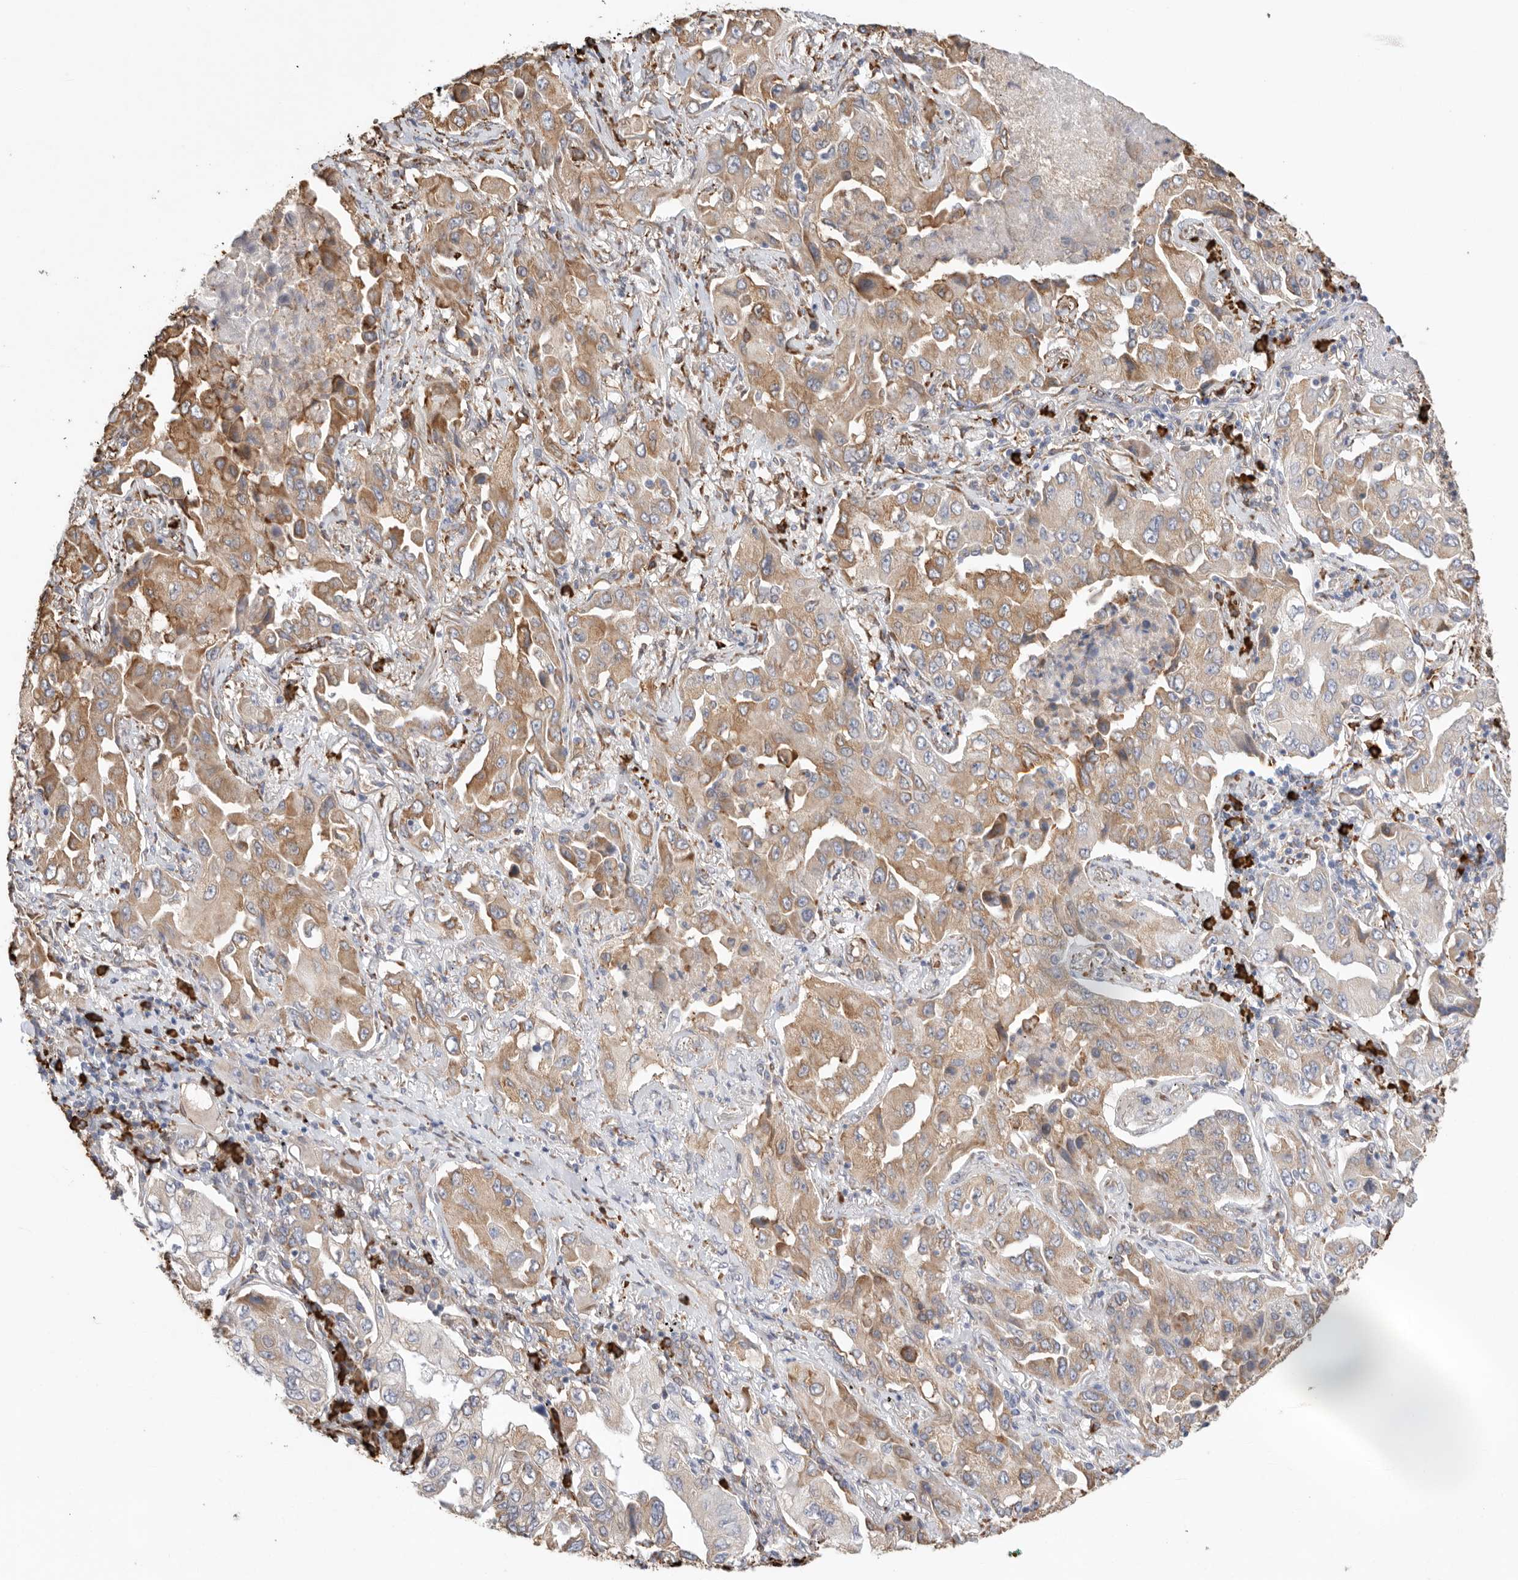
{"staining": {"intensity": "moderate", "quantity": ">75%", "location": "cytoplasmic/membranous"}, "tissue": "lung cancer", "cell_type": "Tumor cells", "image_type": "cancer", "snomed": [{"axis": "morphology", "description": "Adenocarcinoma, NOS"}, {"axis": "topography", "description": "Lung"}], "caption": "IHC image of lung adenocarcinoma stained for a protein (brown), which demonstrates medium levels of moderate cytoplasmic/membranous positivity in about >75% of tumor cells.", "gene": "BLOC1S5", "patient": {"sex": "female", "age": 65}}